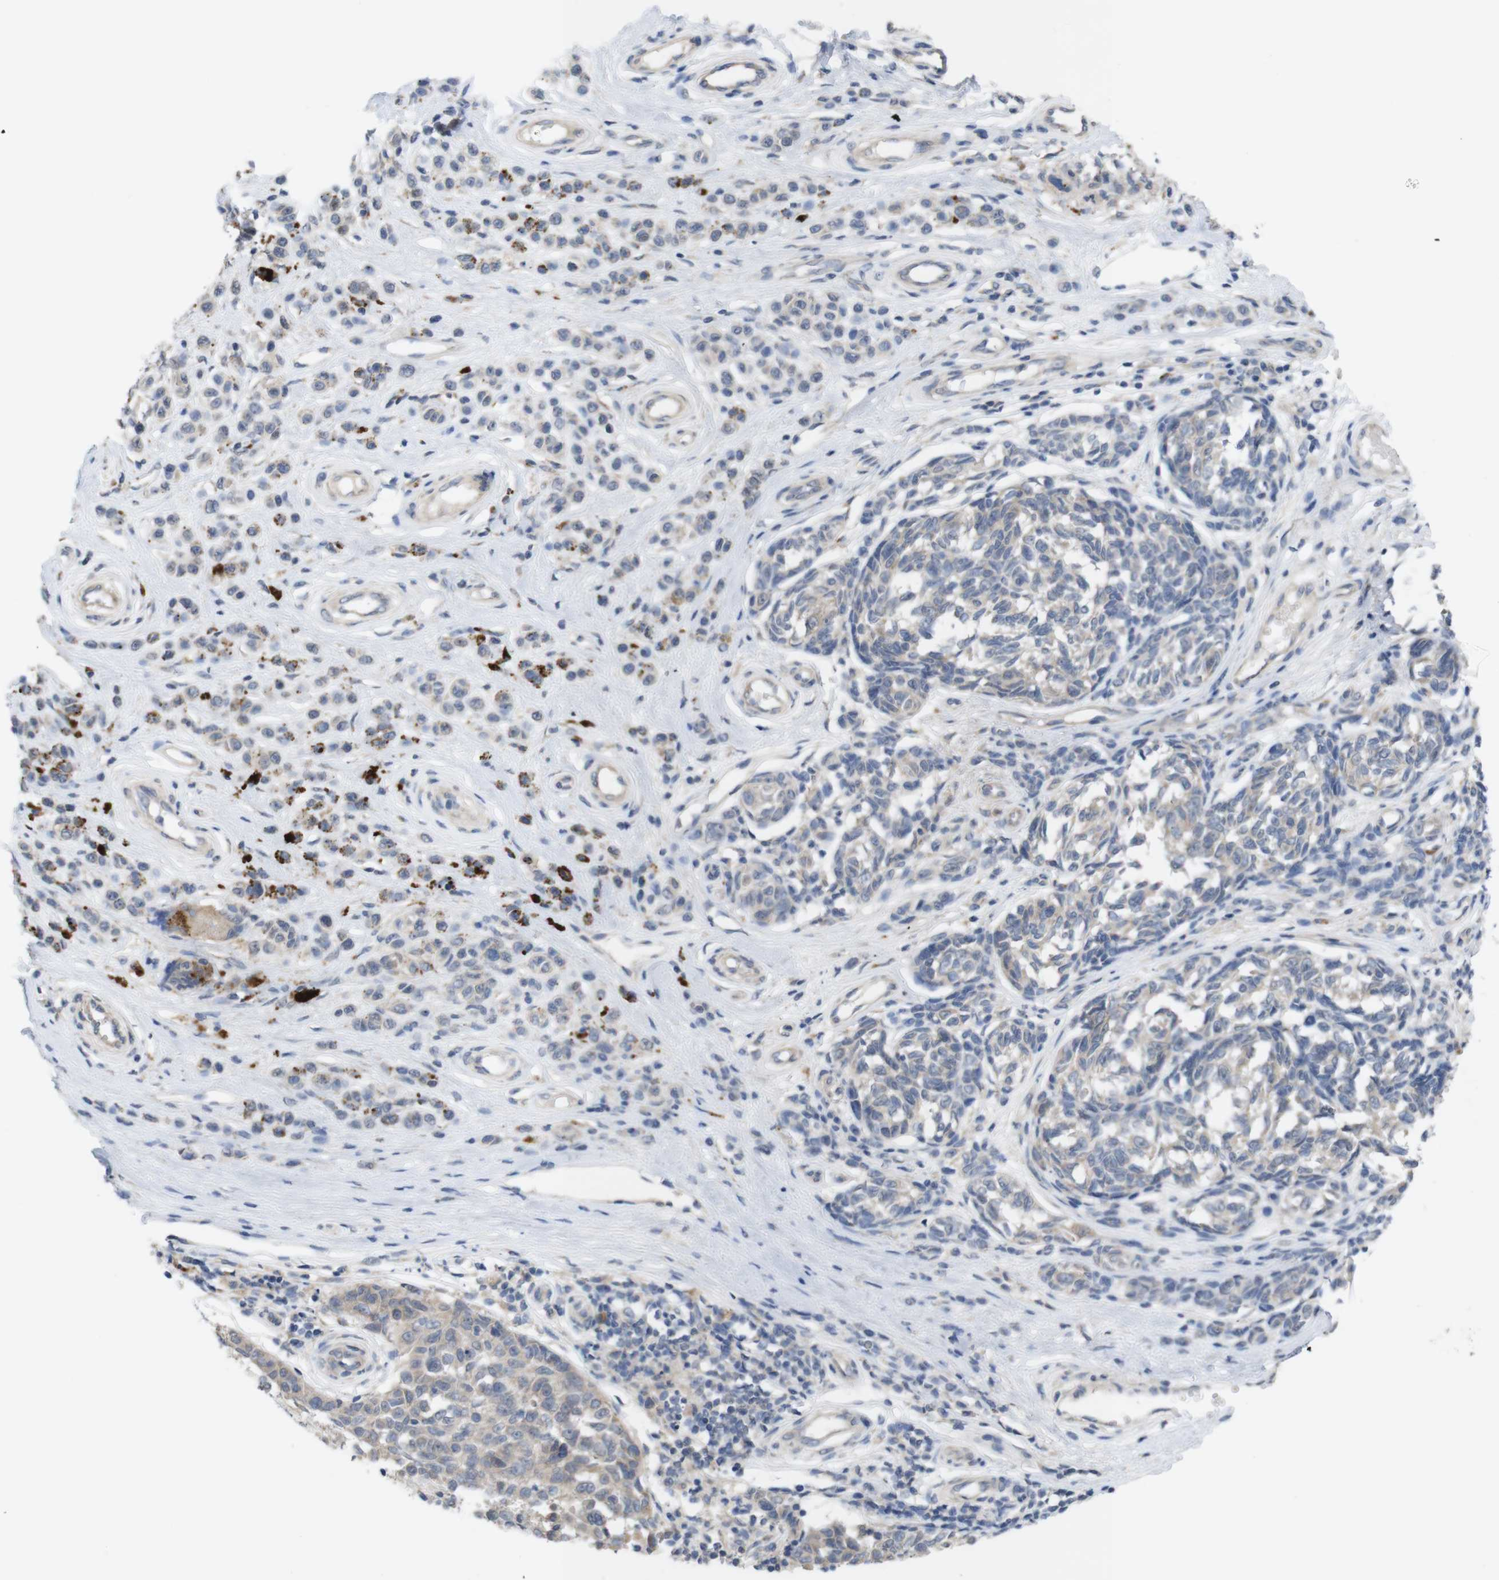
{"staining": {"intensity": "weak", "quantity": "25%-75%", "location": "cytoplasmic/membranous"}, "tissue": "melanoma", "cell_type": "Tumor cells", "image_type": "cancer", "snomed": [{"axis": "morphology", "description": "Malignant melanoma, NOS"}, {"axis": "topography", "description": "Skin"}], "caption": "Protein analysis of melanoma tissue shows weak cytoplasmic/membranous staining in approximately 25%-75% of tumor cells.", "gene": "BCAR3", "patient": {"sex": "female", "age": 64}}